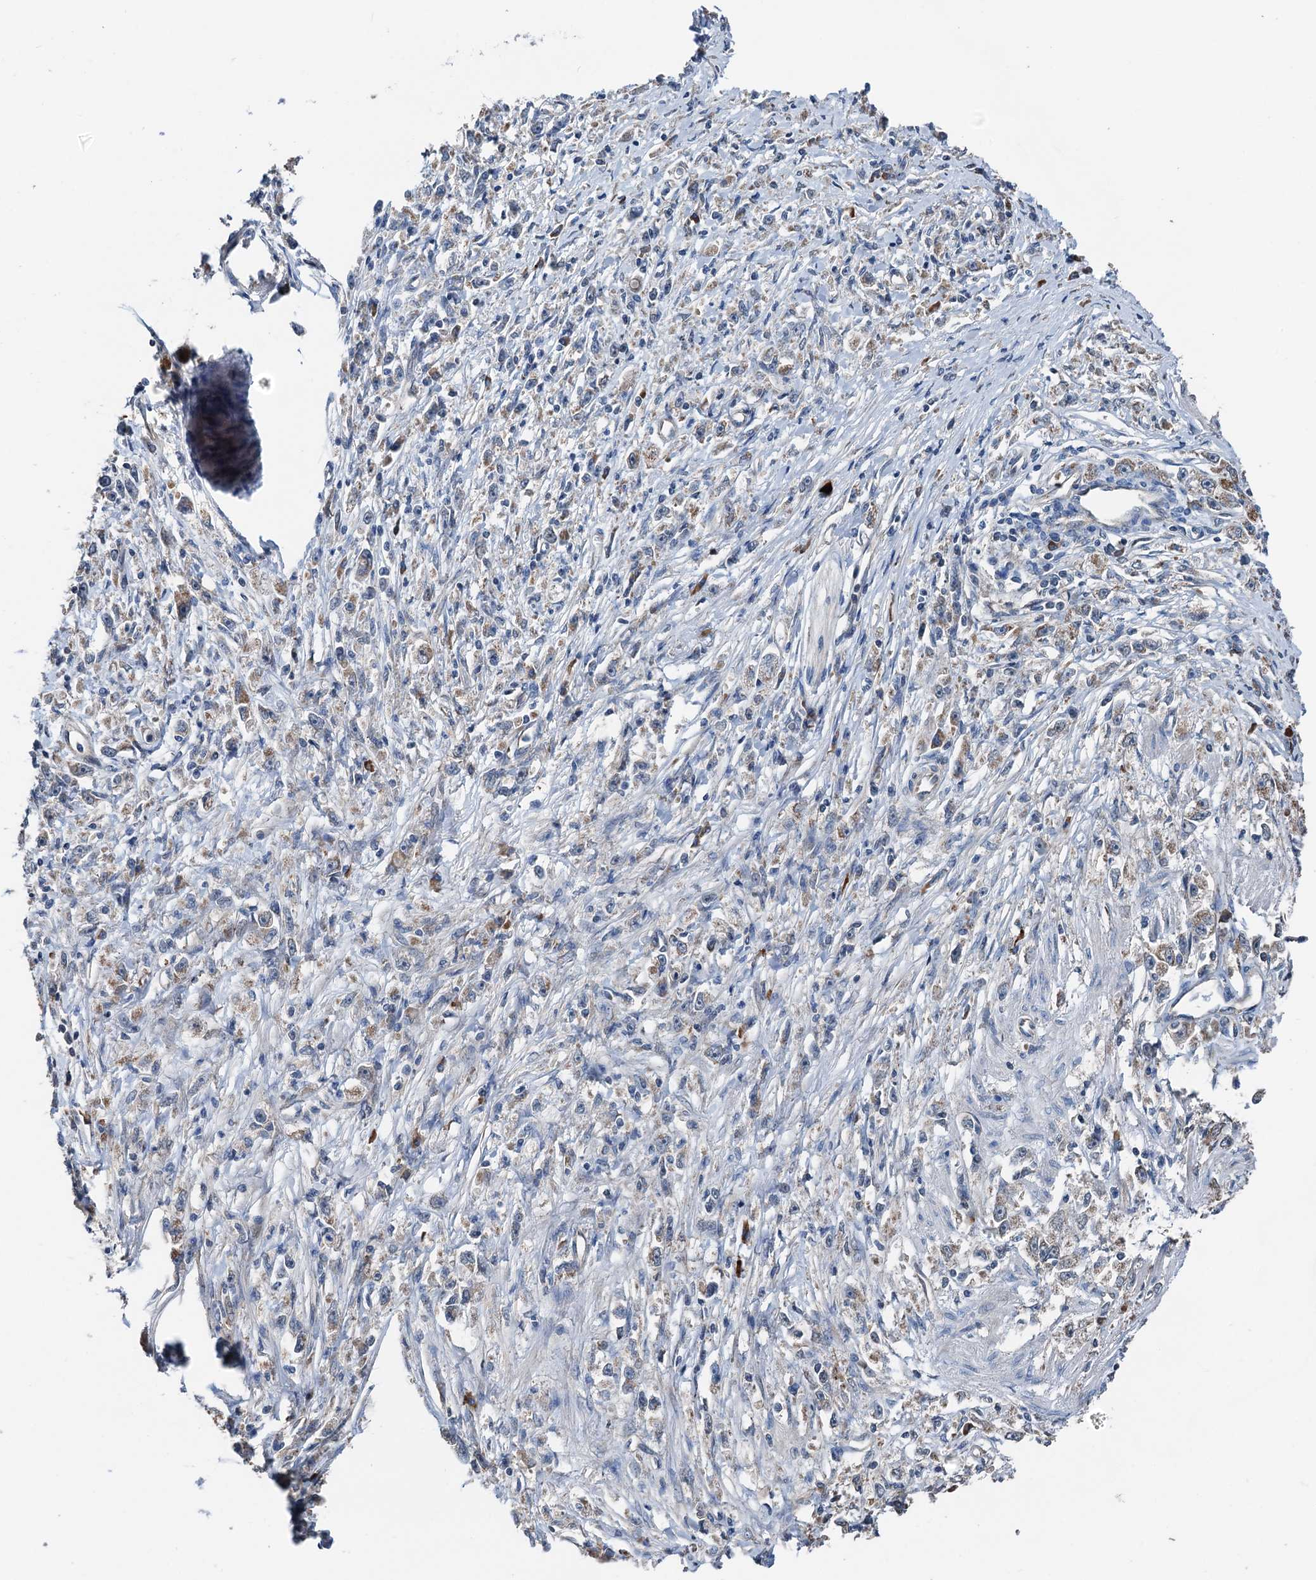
{"staining": {"intensity": "moderate", "quantity": "25%-75%", "location": "cytoplasmic/membranous"}, "tissue": "stomach cancer", "cell_type": "Tumor cells", "image_type": "cancer", "snomed": [{"axis": "morphology", "description": "Adenocarcinoma, NOS"}, {"axis": "topography", "description": "Stomach"}], "caption": "Tumor cells demonstrate medium levels of moderate cytoplasmic/membranous positivity in approximately 25%-75% of cells in adenocarcinoma (stomach).", "gene": "ELAC1", "patient": {"sex": "female", "age": 59}}